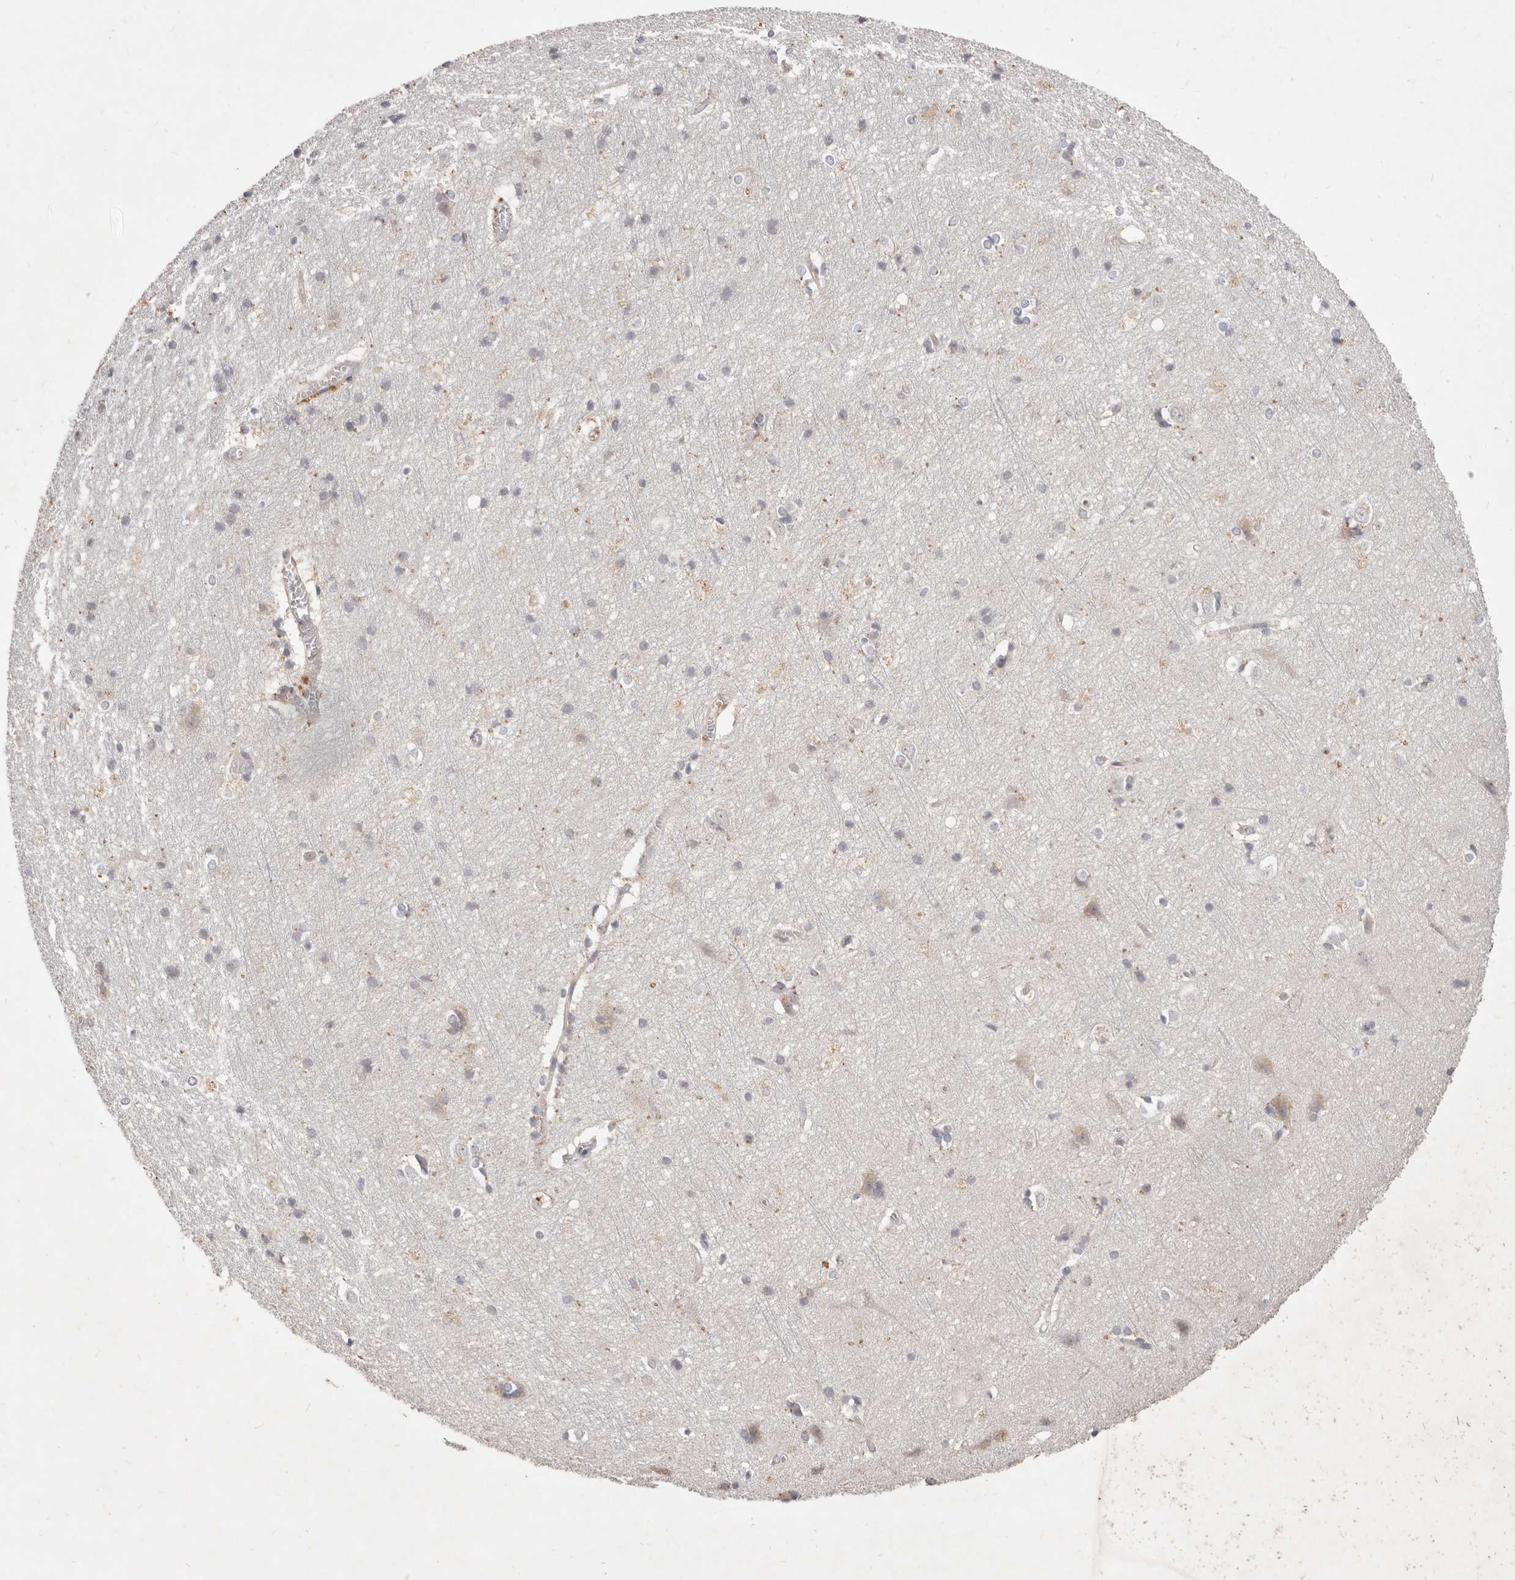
{"staining": {"intensity": "weak", "quantity": "25%-75%", "location": "cytoplasmic/membranous"}, "tissue": "cerebral cortex", "cell_type": "Endothelial cells", "image_type": "normal", "snomed": [{"axis": "morphology", "description": "Normal tissue, NOS"}, {"axis": "topography", "description": "Cerebral cortex"}], "caption": "Immunohistochemistry (IHC) (DAB) staining of unremarkable cerebral cortex demonstrates weak cytoplasmic/membranous protein positivity in about 25%-75% of endothelial cells.", "gene": "USP49", "patient": {"sex": "male", "age": 54}}